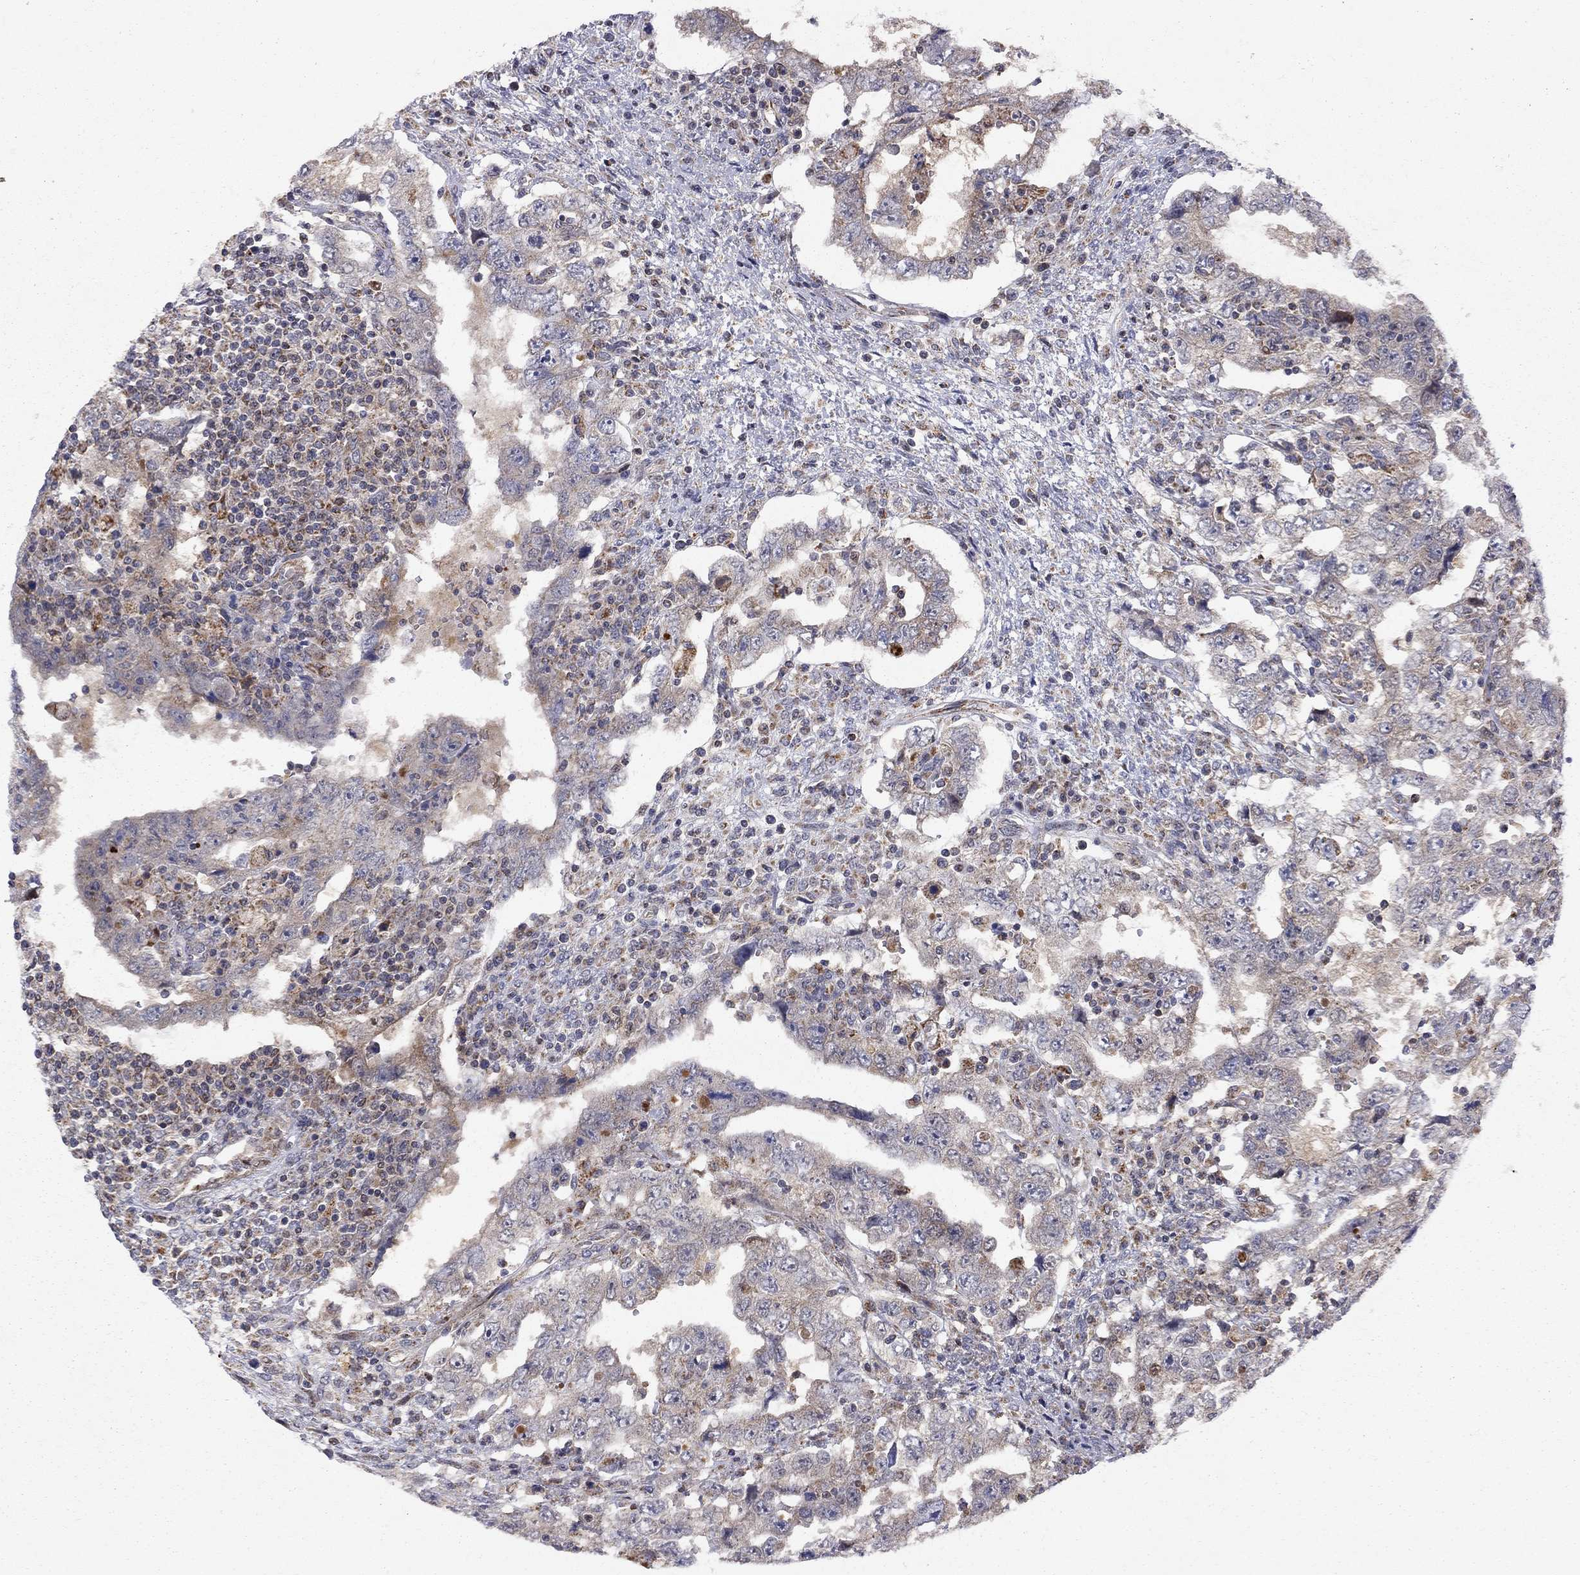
{"staining": {"intensity": "weak", "quantity": "<25%", "location": "cytoplasmic/membranous"}, "tissue": "testis cancer", "cell_type": "Tumor cells", "image_type": "cancer", "snomed": [{"axis": "morphology", "description": "Carcinoma, Embryonal, NOS"}, {"axis": "topography", "description": "Testis"}], "caption": "This is a photomicrograph of IHC staining of embryonal carcinoma (testis), which shows no staining in tumor cells.", "gene": "ELOB", "patient": {"sex": "male", "age": 26}}